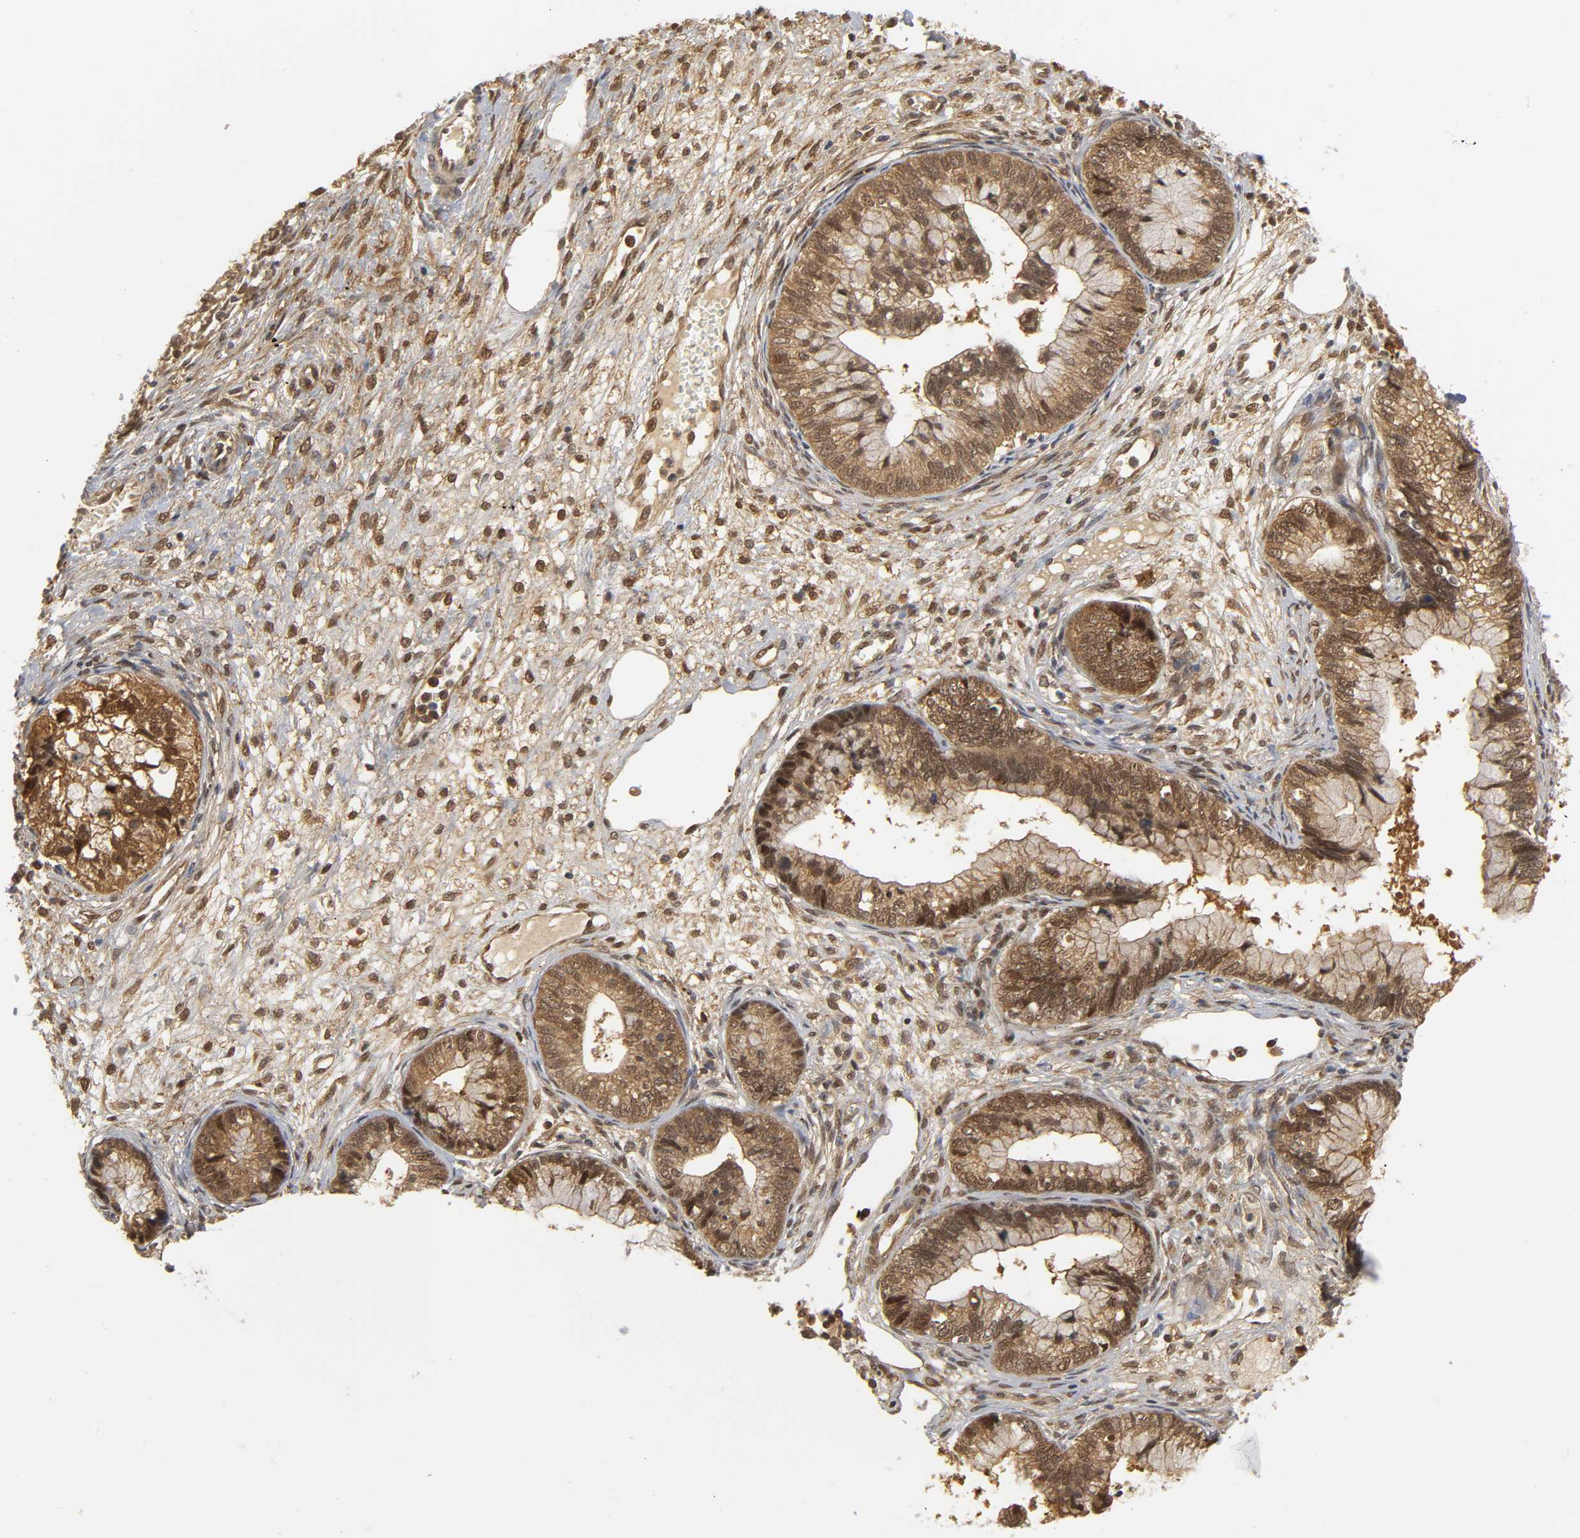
{"staining": {"intensity": "strong", "quantity": ">75%", "location": "cytoplasmic/membranous,nuclear"}, "tissue": "cervical cancer", "cell_type": "Tumor cells", "image_type": "cancer", "snomed": [{"axis": "morphology", "description": "Adenocarcinoma, NOS"}, {"axis": "topography", "description": "Cervix"}], "caption": "A histopathology image showing strong cytoplasmic/membranous and nuclear expression in about >75% of tumor cells in cervical cancer, as visualized by brown immunohistochemical staining.", "gene": "PARK7", "patient": {"sex": "female", "age": 44}}